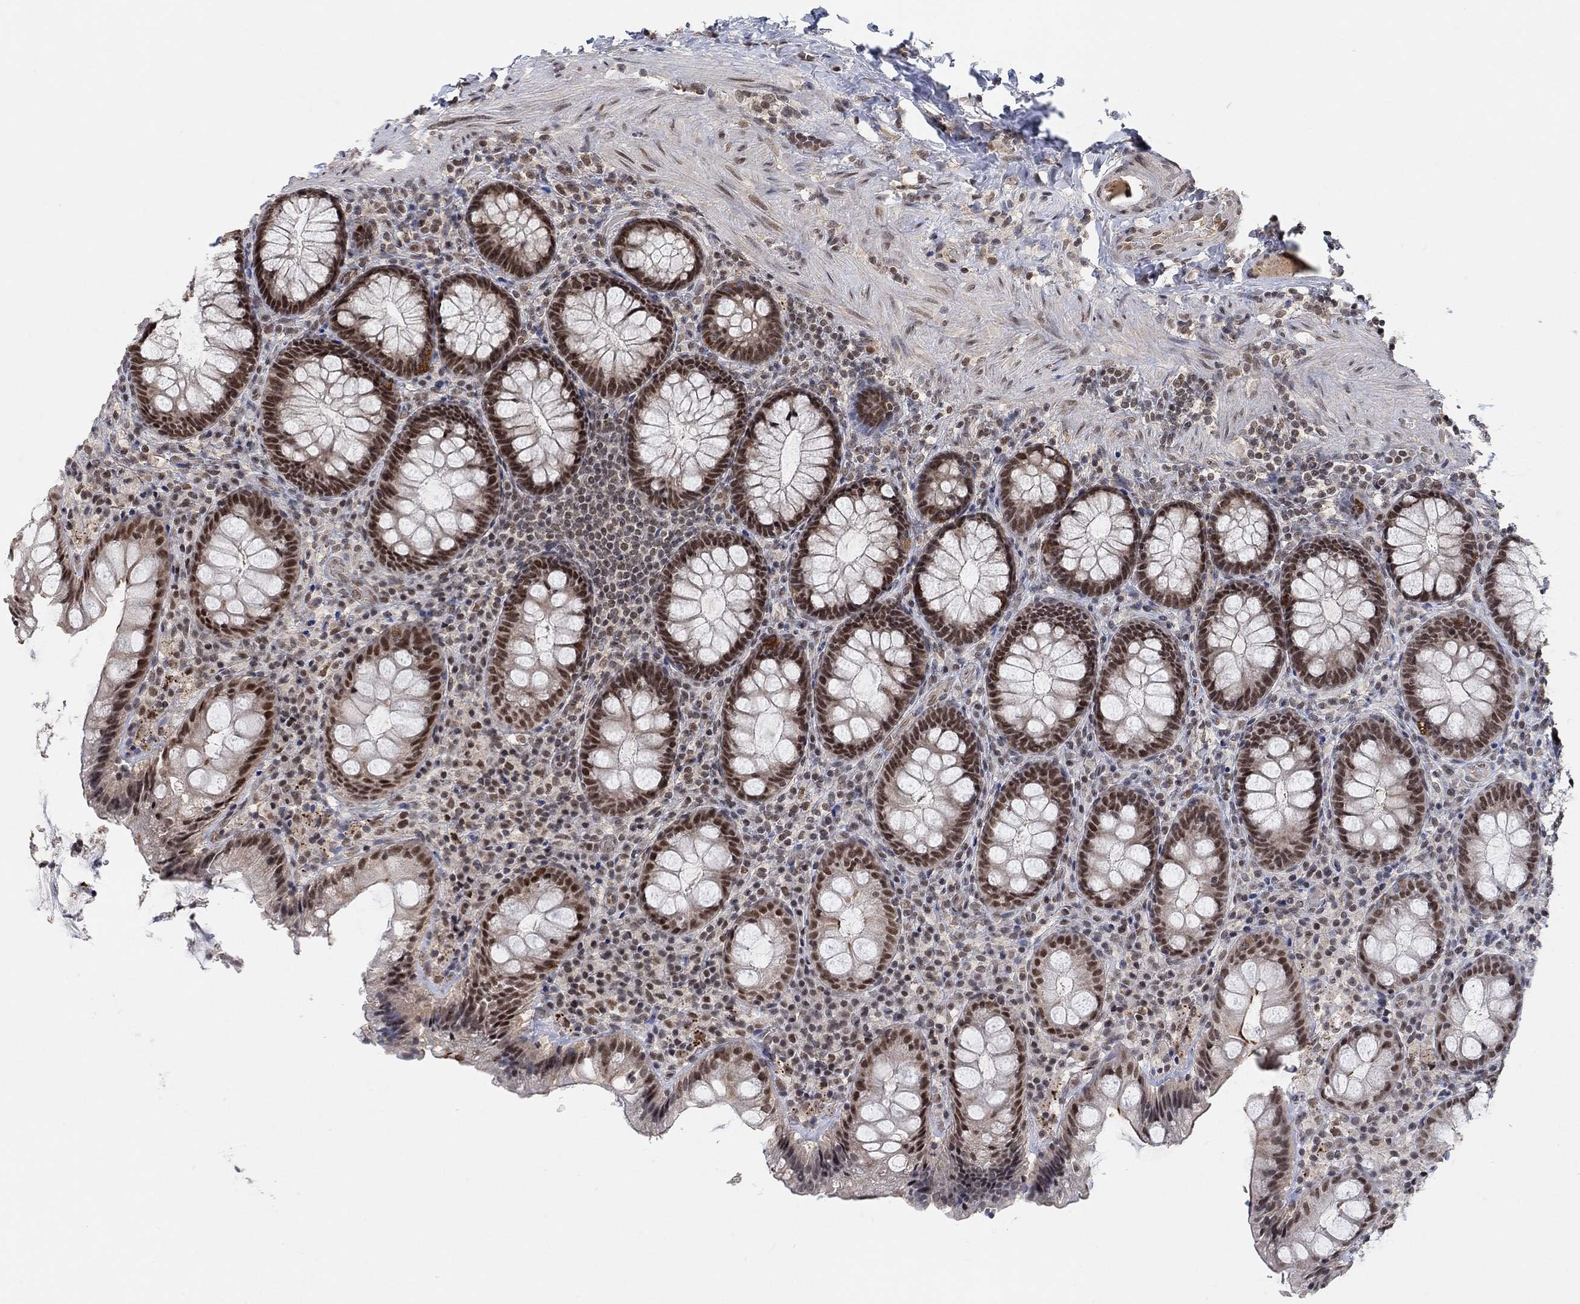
{"staining": {"intensity": "negative", "quantity": "none", "location": "none"}, "tissue": "colon", "cell_type": "Endothelial cells", "image_type": "normal", "snomed": [{"axis": "morphology", "description": "Normal tissue, NOS"}, {"axis": "topography", "description": "Colon"}], "caption": "Normal colon was stained to show a protein in brown. There is no significant staining in endothelial cells.", "gene": "THAP8", "patient": {"sex": "female", "age": 86}}